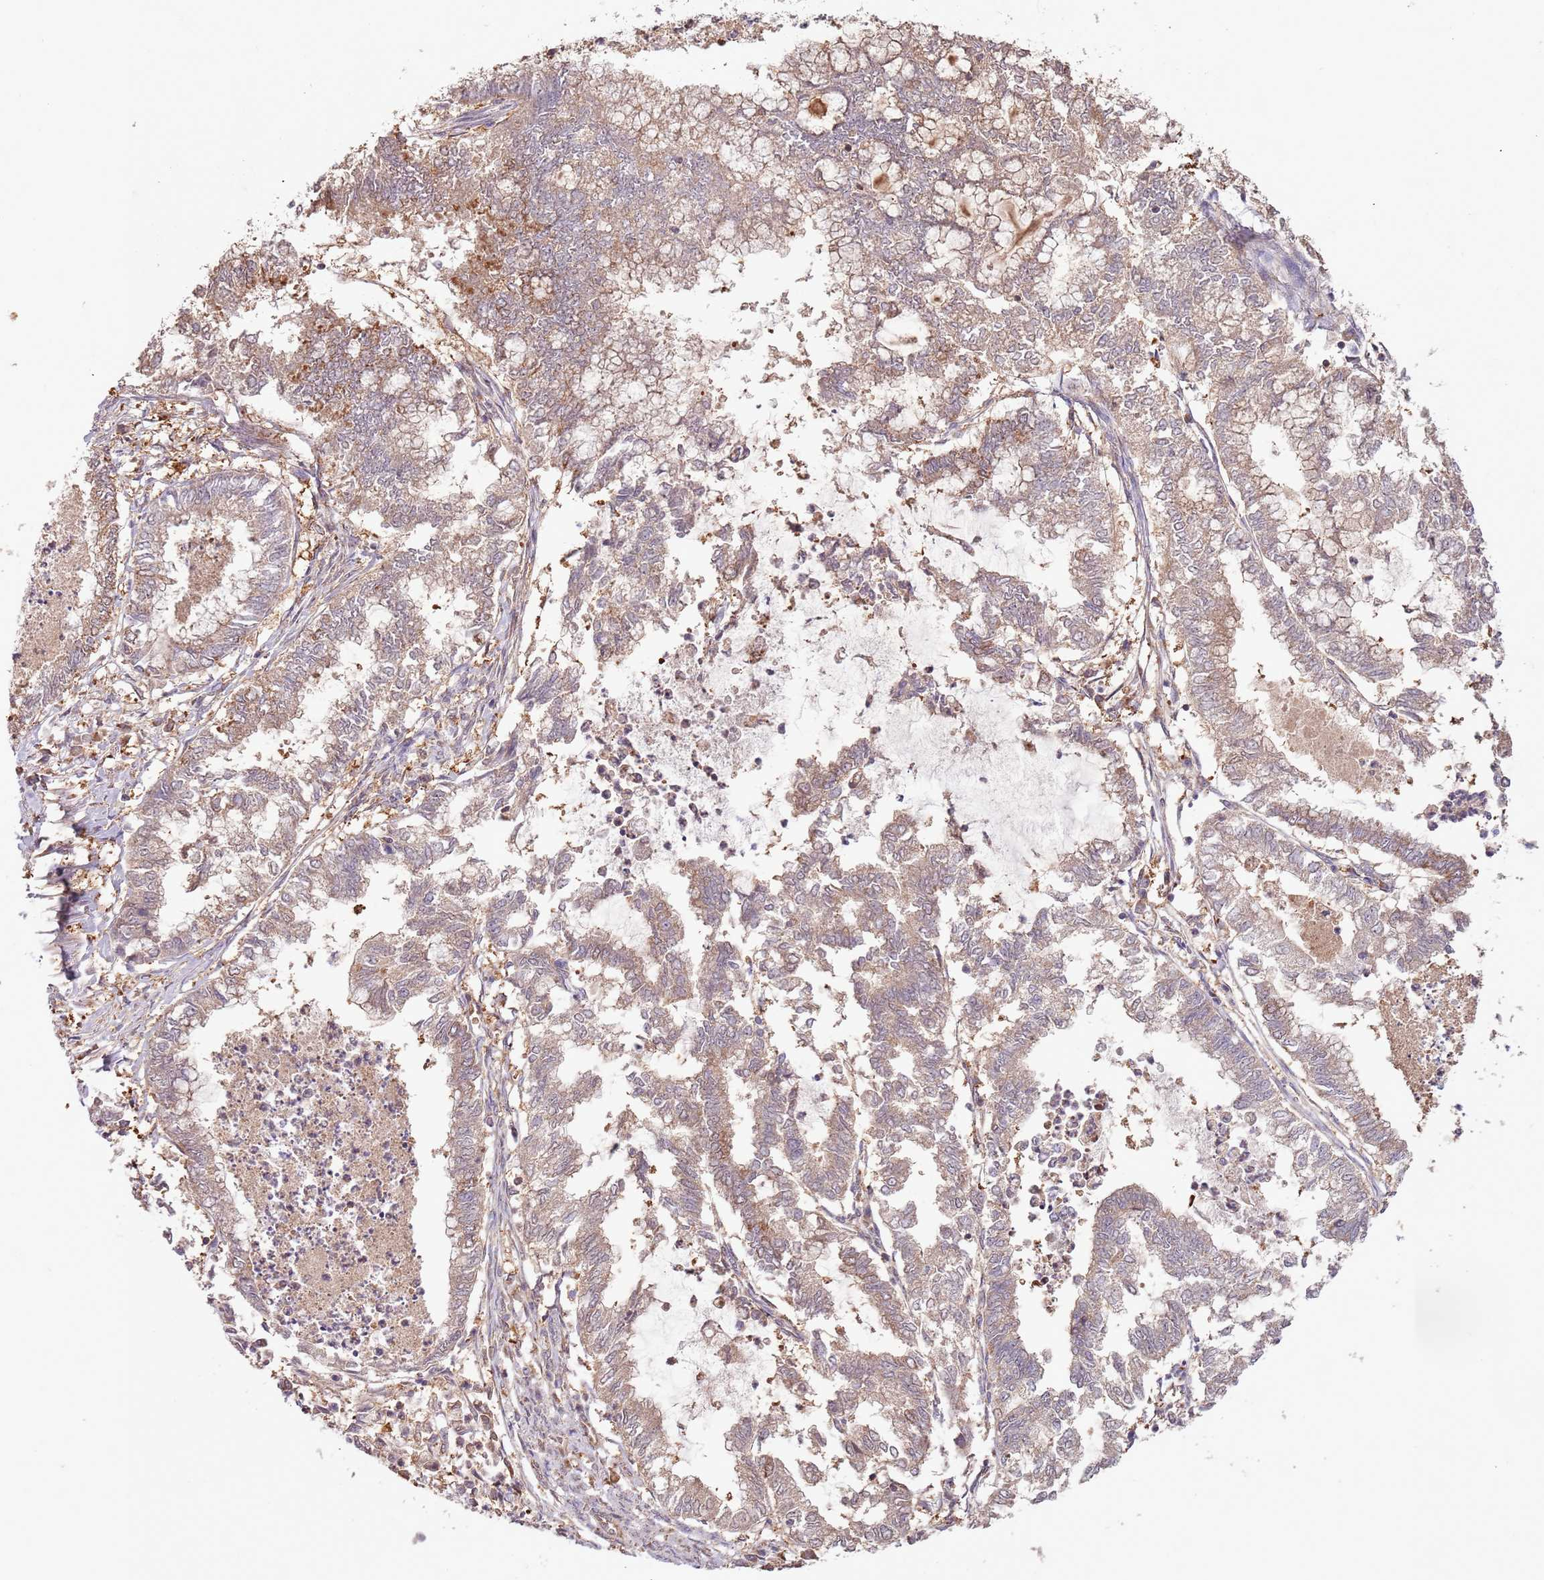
{"staining": {"intensity": "moderate", "quantity": "<25%", "location": "cytoplasmic/membranous"}, "tissue": "endometrial cancer", "cell_type": "Tumor cells", "image_type": "cancer", "snomed": [{"axis": "morphology", "description": "Adenocarcinoma, NOS"}, {"axis": "topography", "description": "Endometrium"}], "caption": "An image showing moderate cytoplasmic/membranous expression in about <25% of tumor cells in endometrial cancer, as visualized by brown immunohistochemical staining.", "gene": "IL17RD", "patient": {"sex": "female", "age": 79}}